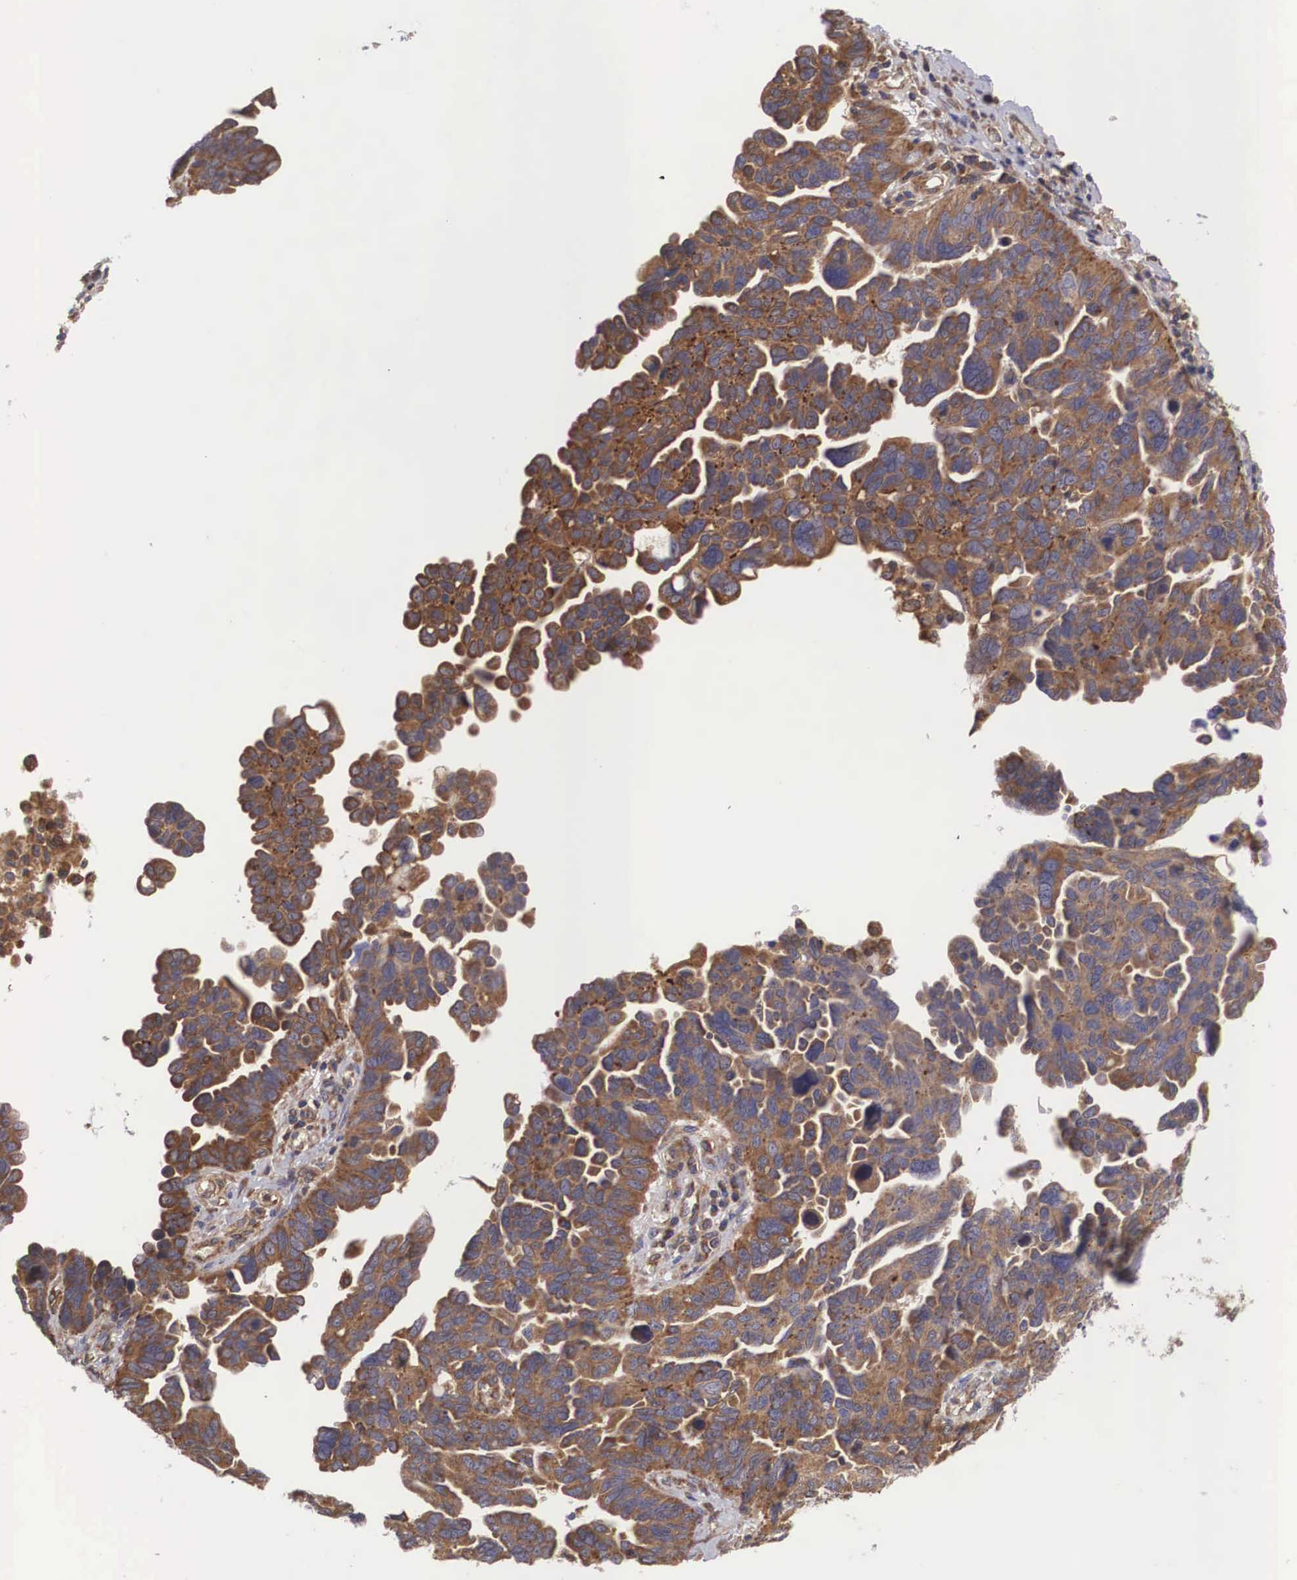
{"staining": {"intensity": "moderate", "quantity": ">75%", "location": "cytoplasmic/membranous"}, "tissue": "ovarian cancer", "cell_type": "Tumor cells", "image_type": "cancer", "snomed": [{"axis": "morphology", "description": "Cystadenocarcinoma, serous, NOS"}, {"axis": "topography", "description": "Ovary"}], "caption": "Protein staining of ovarian cancer tissue displays moderate cytoplasmic/membranous staining in about >75% of tumor cells.", "gene": "DHRS1", "patient": {"sex": "female", "age": 64}}